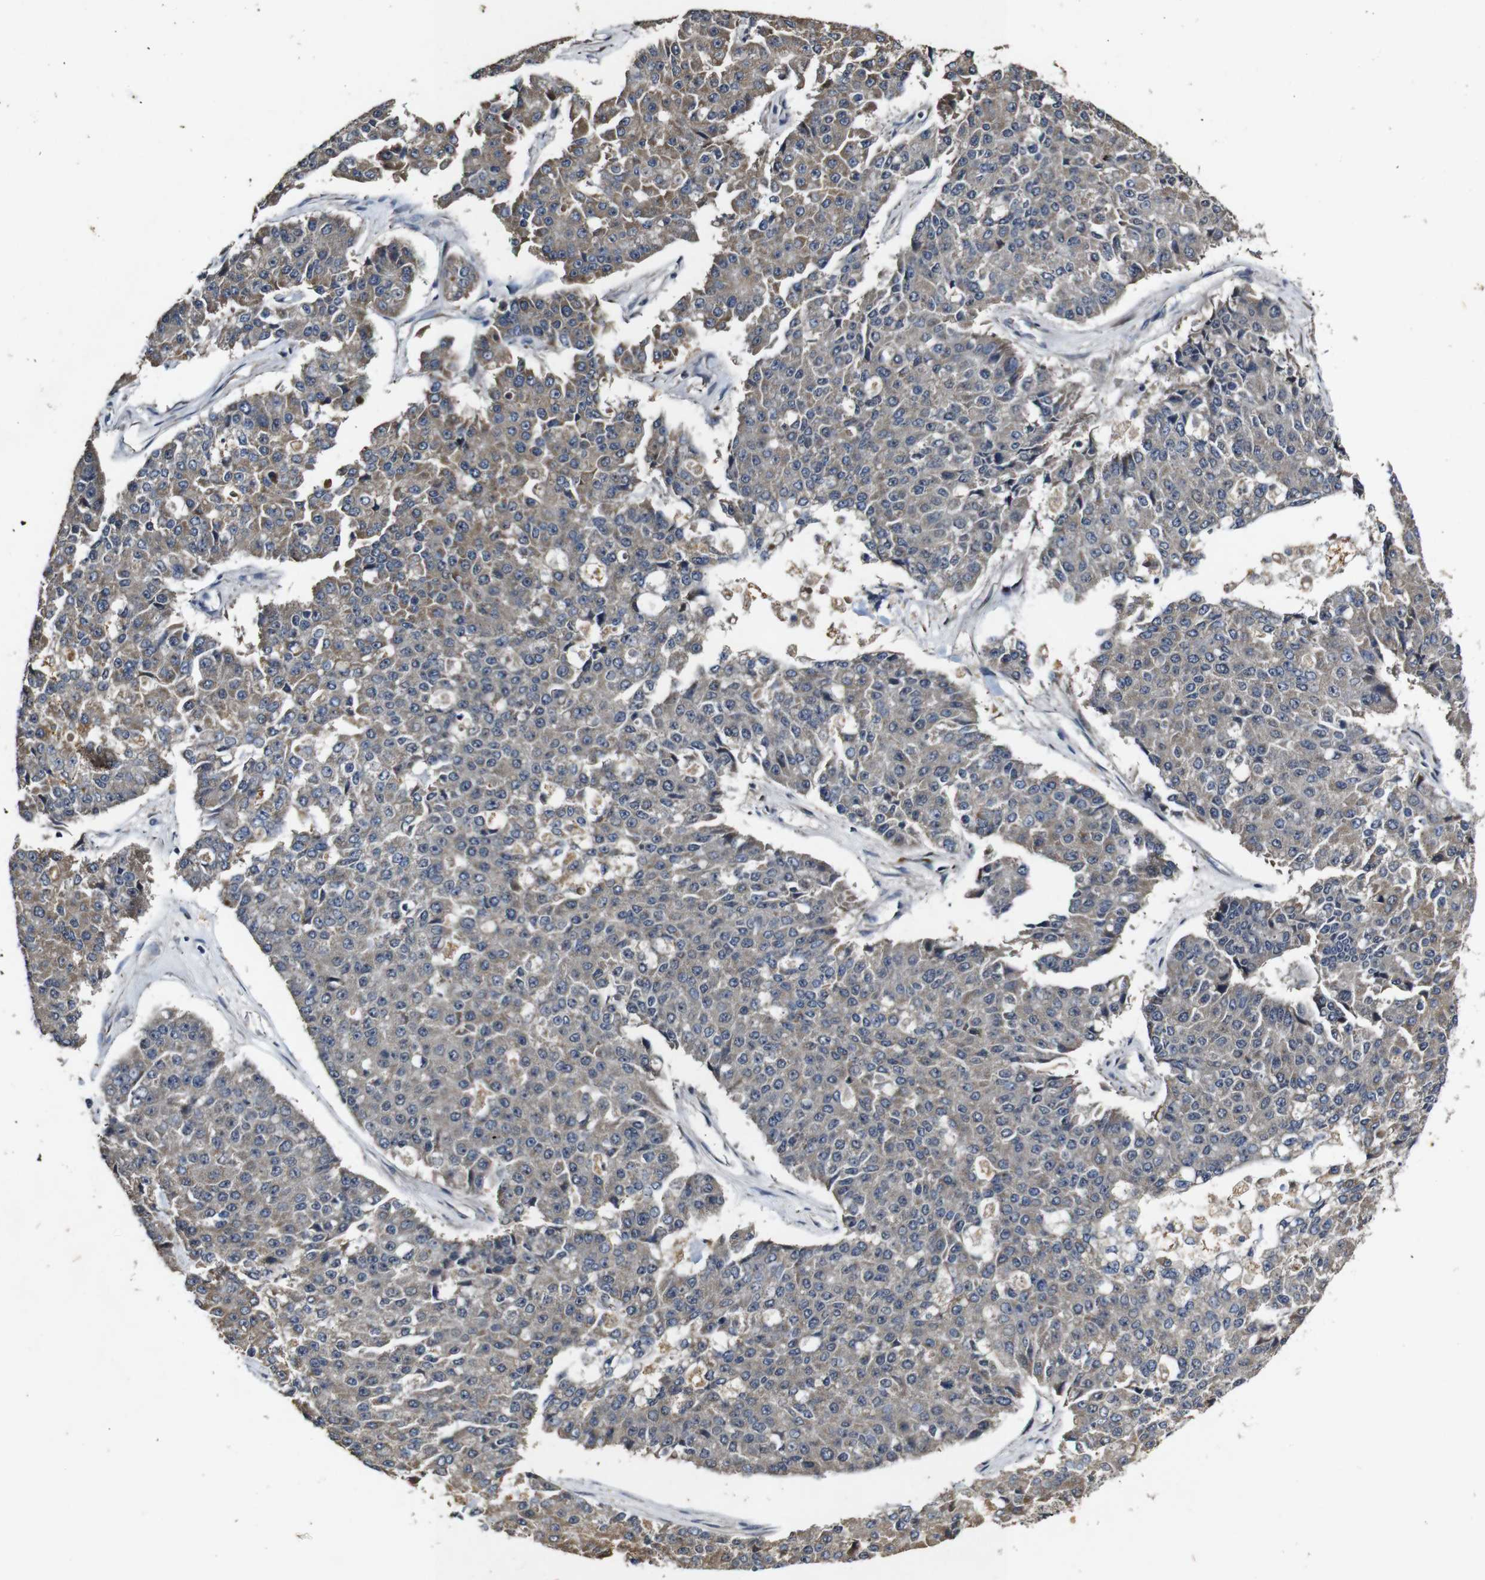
{"staining": {"intensity": "weak", "quantity": "25%-75%", "location": "cytoplasmic/membranous"}, "tissue": "pancreatic cancer", "cell_type": "Tumor cells", "image_type": "cancer", "snomed": [{"axis": "morphology", "description": "Adenocarcinoma, NOS"}, {"axis": "topography", "description": "Pancreas"}], "caption": "Pancreatic adenocarcinoma stained for a protein exhibits weak cytoplasmic/membranous positivity in tumor cells.", "gene": "MAGI2", "patient": {"sex": "male", "age": 50}}